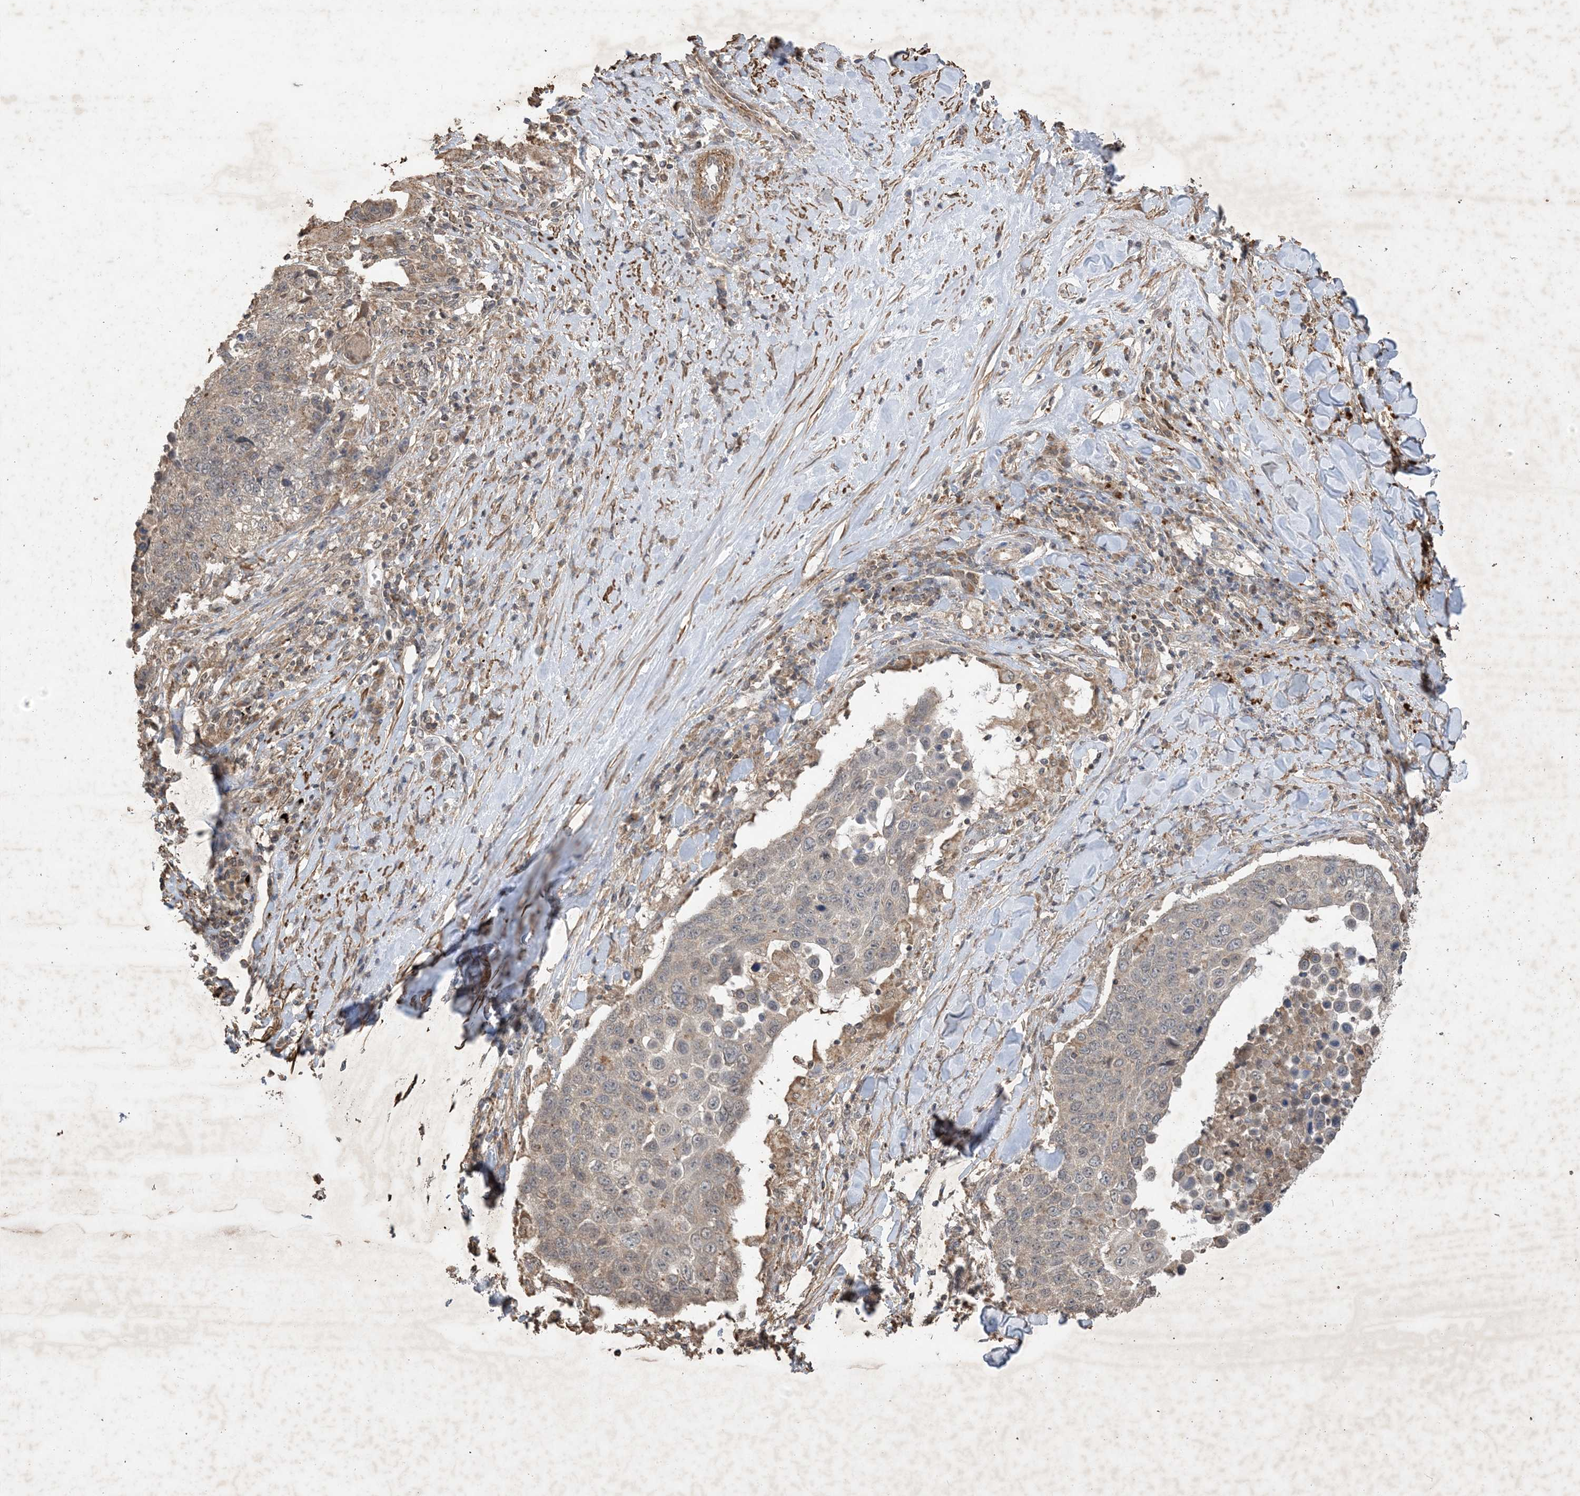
{"staining": {"intensity": "weak", "quantity": "<25%", "location": "cytoplasmic/membranous"}, "tissue": "lung cancer", "cell_type": "Tumor cells", "image_type": "cancer", "snomed": [{"axis": "morphology", "description": "Squamous cell carcinoma, NOS"}, {"axis": "topography", "description": "Lung"}], "caption": "Histopathology image shows no significant protein staining in tumor cells of lung squamous cell carcinoma.", "gene": "HPS4", "patient": {"sex": "male", "age": 66}}